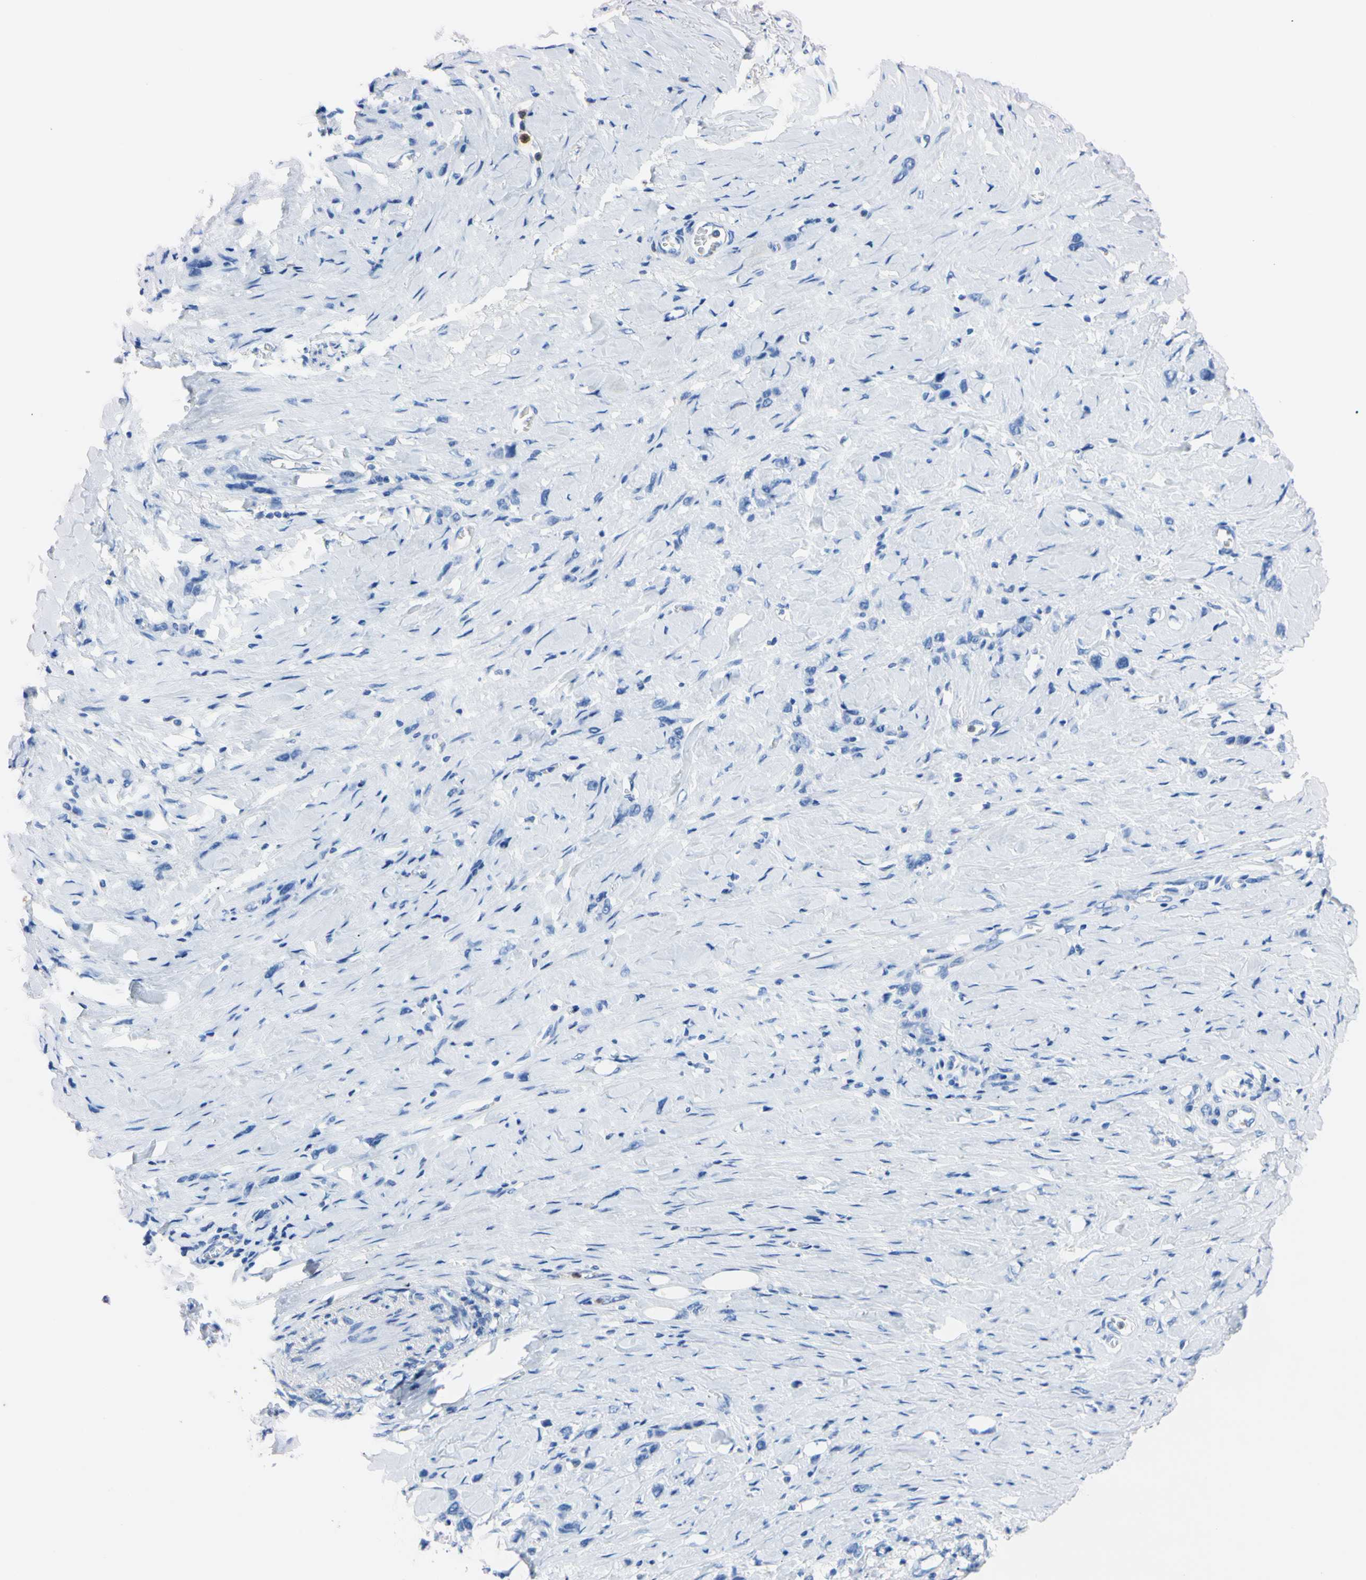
{"staining": {"intensity": "negative", "quantity": "none", "location": "none"}, "tissue": "stomach cancer", "cell_type": "Tumor cells", "image_type": "cancer", "snomed": [{"axis": "morphology", "description": "Normal tissue, NOS"}, {"axis": "morphology", "description": "Adenocarcinoma, NOS"}, {"axis": "morphology", "description": "Adenocarcinoma, High grade"}, {"axis": "topography", "description": "Stomach, upper"}, {"axis": "topography", "description": "Stomach"}], "caption": "High magnification brightfield microscopy of adenocarcinoma (high-grade) (stomach) stained with DAB (3,3'-diaminobenzidine) (brown) and counterstained with hematoxylin (blue): tumor cells show no significant staining.", "gene": "NCF4", "patient": {"sex": "female", "age": 65}}